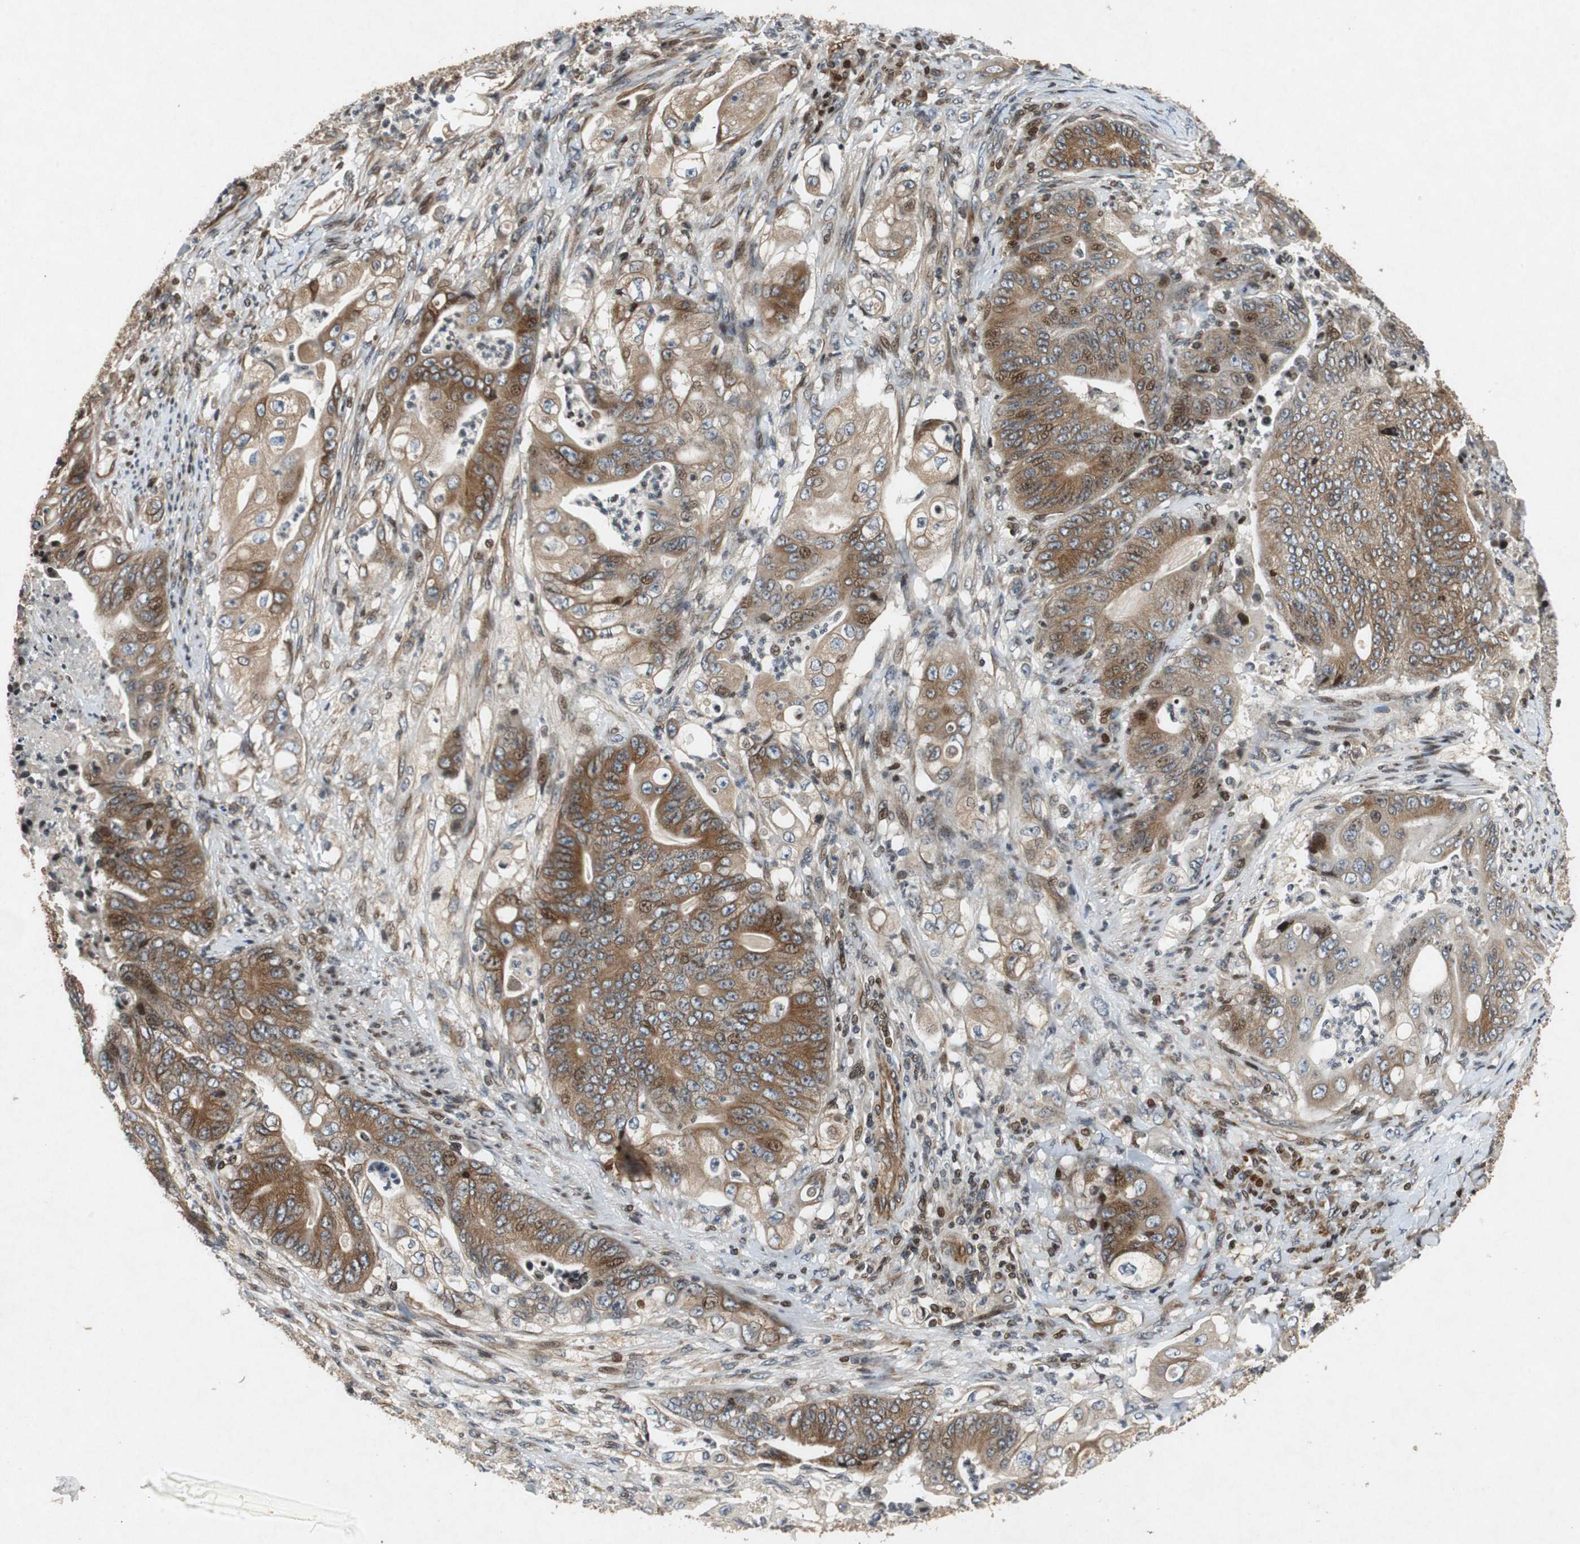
{"staining": {"intensity": "moderate", "quantity": ">75%", "location": "cytoplasmic/membranous"}, "tissue": "stomach cancer", "cell_type": "Tumor cells", "image_type": "cancer", "snomed": [{"axis": "morphology", "description": "Adenocarcinoma, NOS"}, {"axis": "topography", "description": "Stomach"}], "caption": "Immunohistochemistry staining of stomach cancer (adenocarcinoma), which exhibits medium levels of moderate cytoplasmic/membranous expression in about >75% of tumor cells indicating moderate cytoplasmic/membranous protein expression. The staining was performed using DAB (3,3'-diaminobenzidine) (brown) for protein detection and nuclei were counterstained in hematoxylin (blue).", "gene": "TUBA4A", "patient": {"sex": "female", "age": 73}}